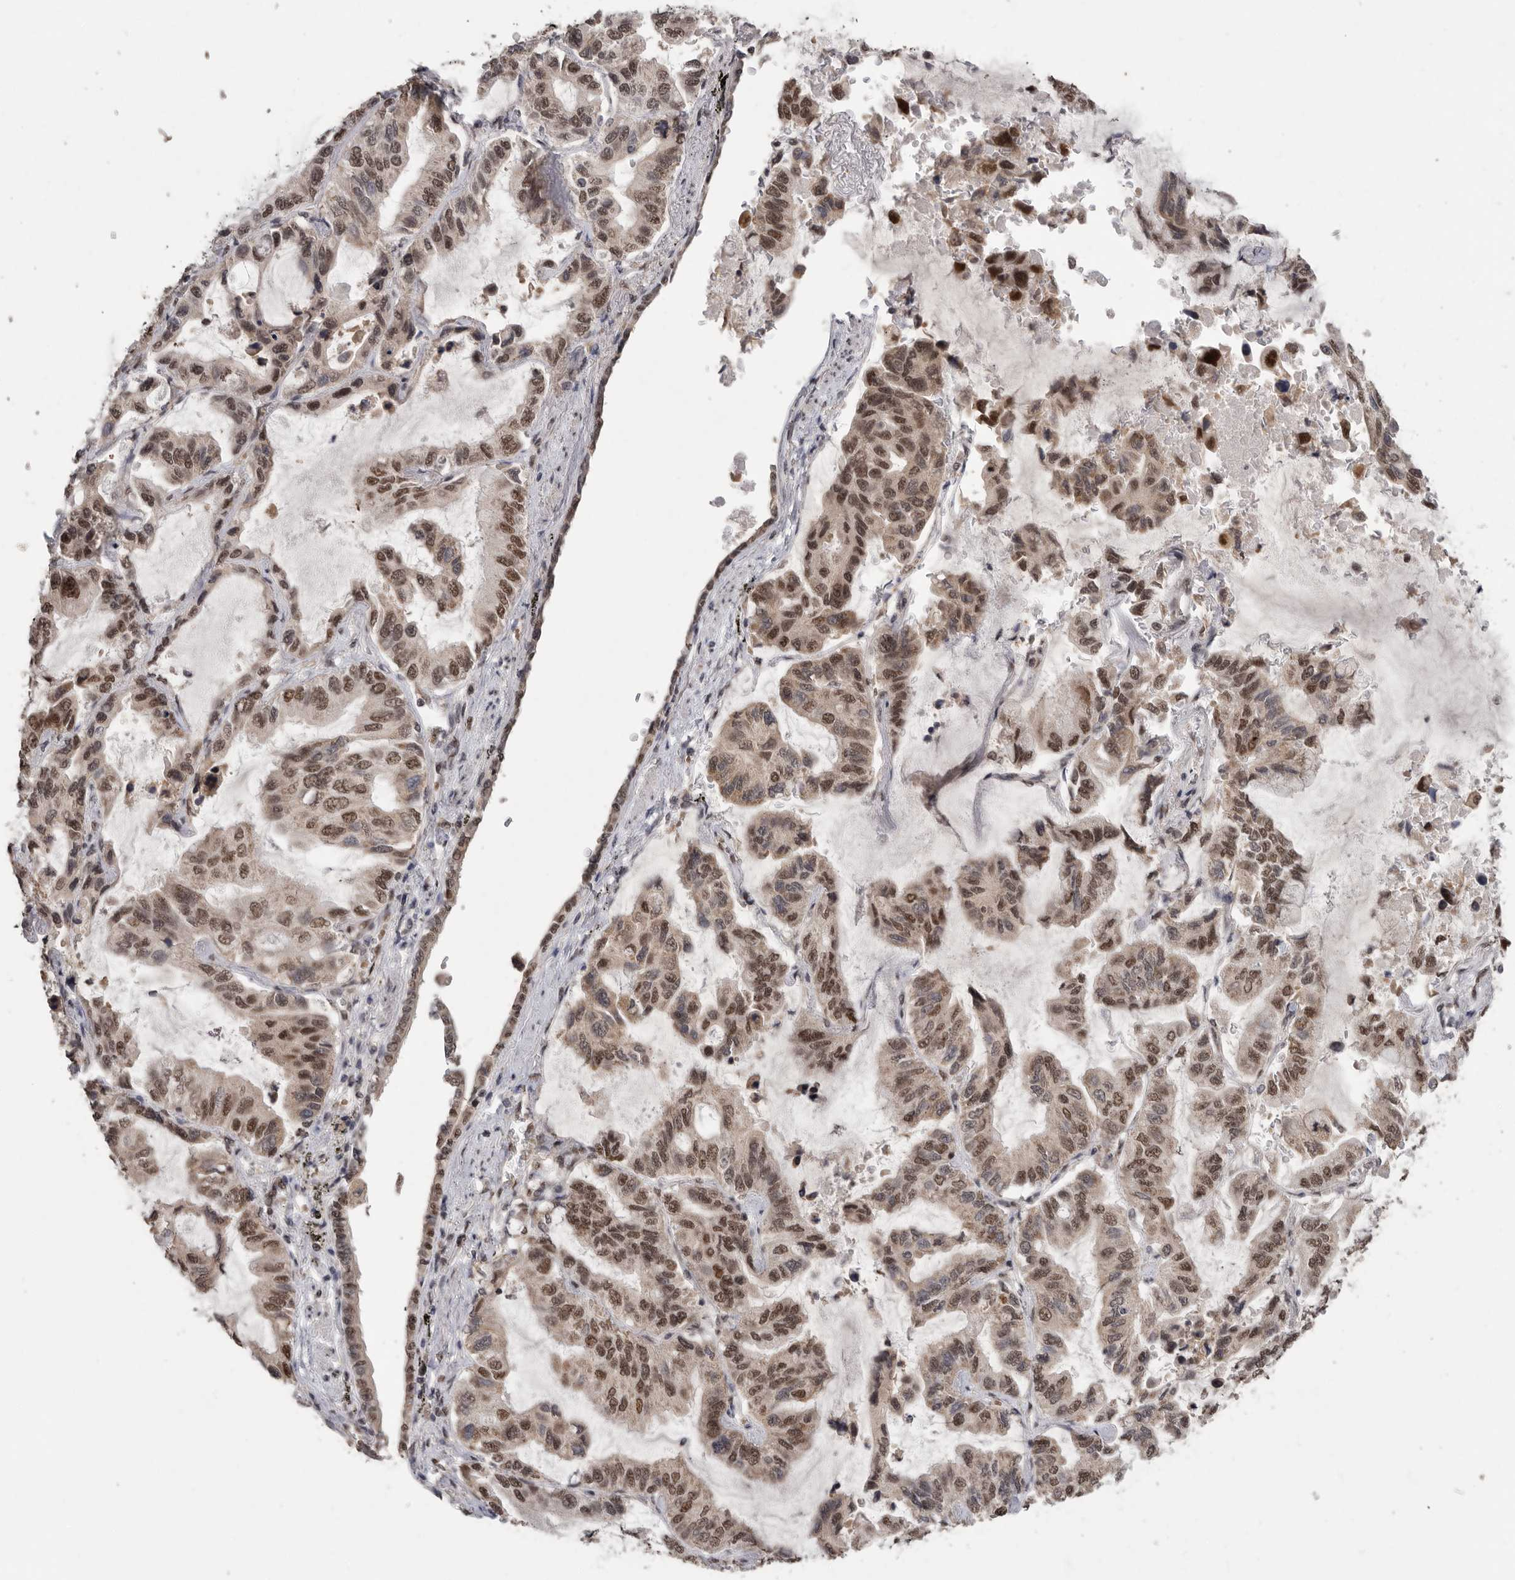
{"staining": {"intensity": "moderate", "quantity": ">75%", "location": "nuclear"}, "tissue": "lung cancer", "cell_type": "Tumor cells", "image_type": "cancer", "snomed": [{"axis": "morphology", "description": "Adenocarcinoma, NOS"}, {"axis": "topography", "description": "Lung"}], "caption": "Tumor cells demonstrate moderate nuclear positivity in about >75% of cells in lung cancer (adenocarcinoma). (Stains: DAB (3,3'-diaminobenzidine) in brown, nuclei in blue, Microscopy: brightfield microscopy at high magnification).", "gene": "PPP1R10", "patient": {"sex": "male", "age": 64}}